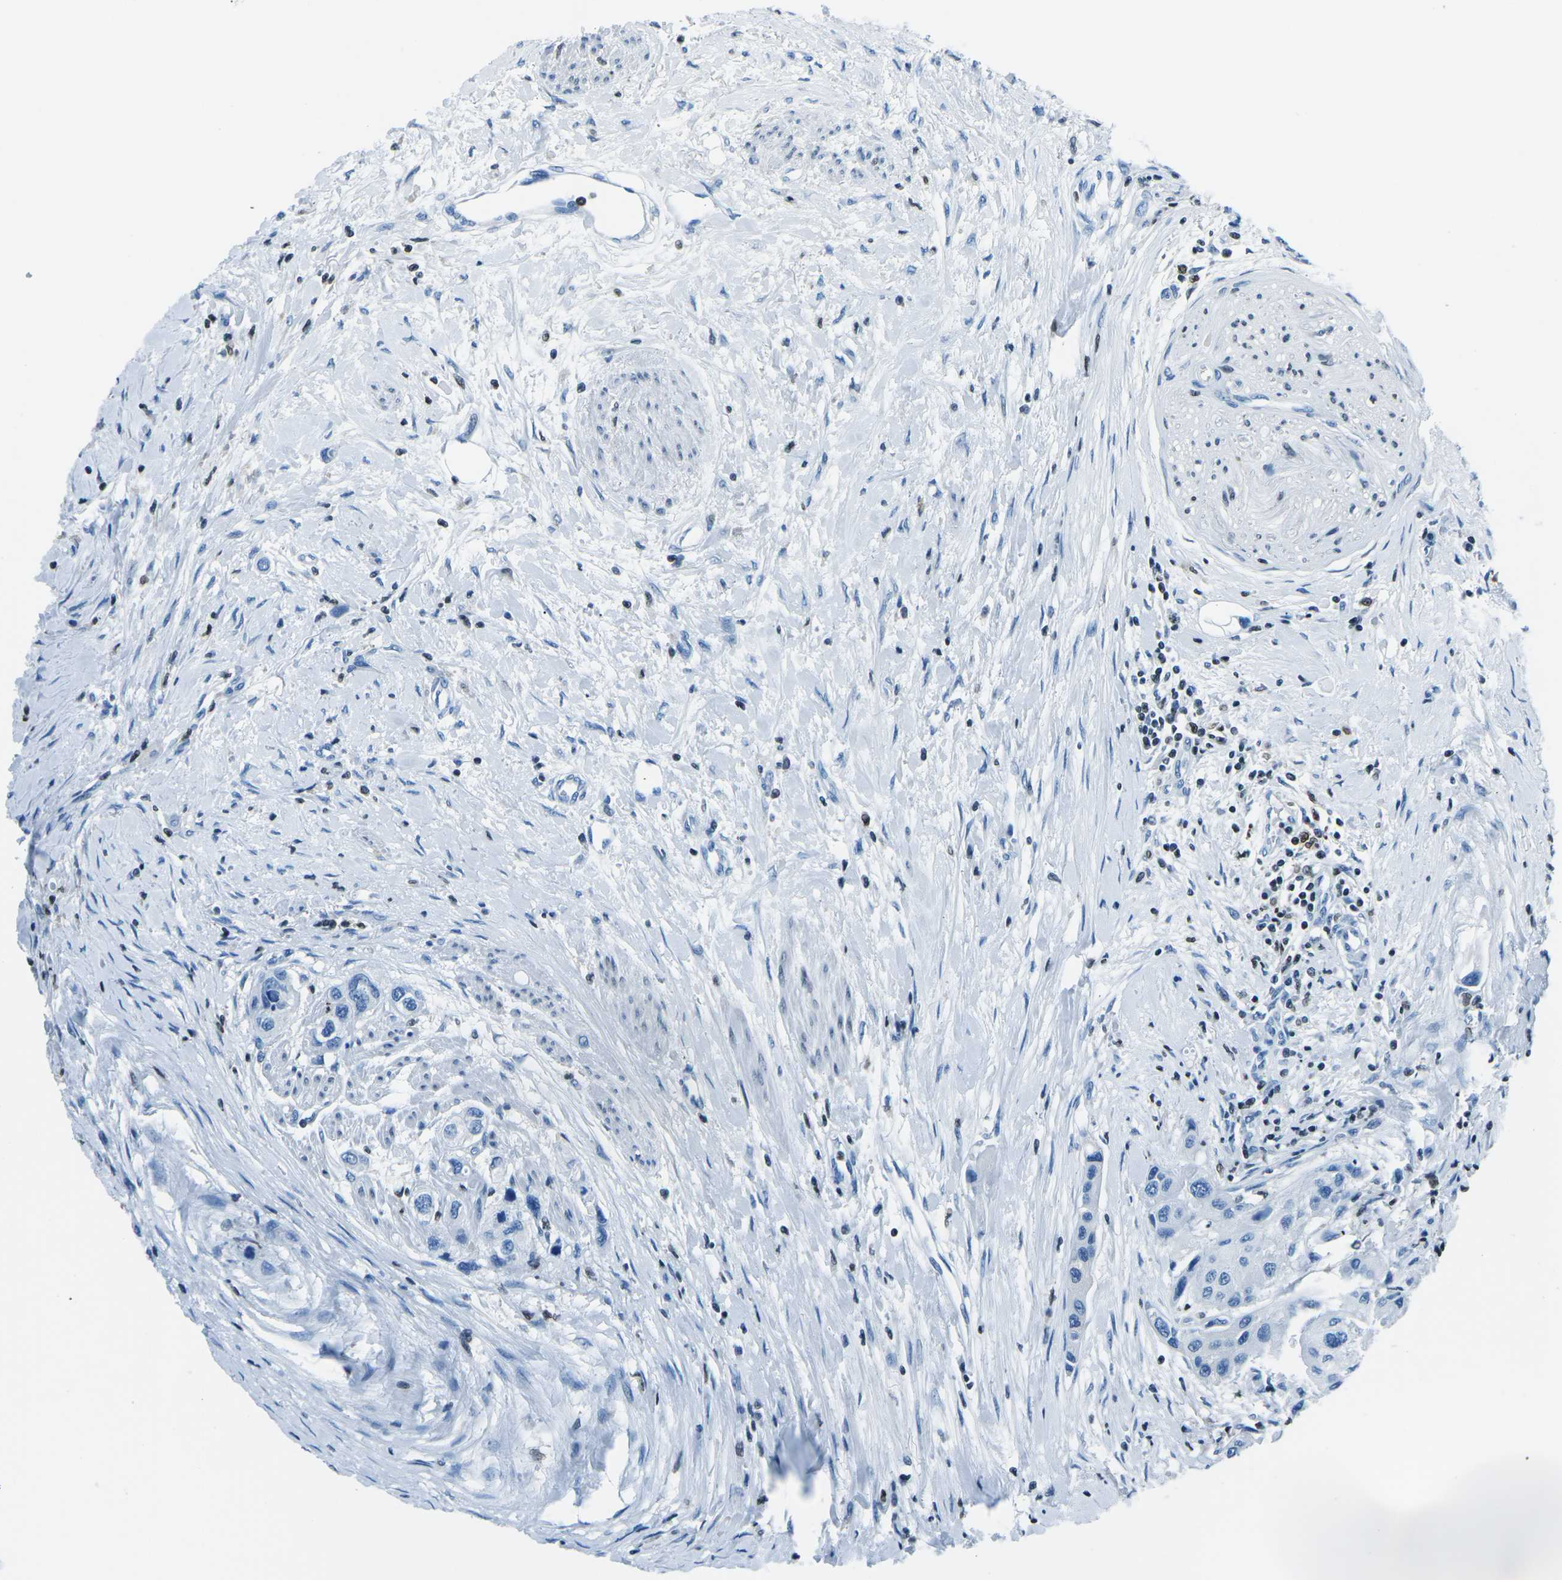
{"staining": {"intensity": "negative", "quantity": "none", "location": "none"}, "tissue": "urothelial cancer", "cell_type": "Tumor cells", "image_type": "cancer", "snomed": [{"axis": "morphology", "description": "Urothelial carcinoma, High grade"}, {"axis": "topography", "description": "Urinary bladder"}], "caption": "An immunohistochemistry (IHC) photomicrograph of urothelial cancer is shown. There is no staining in tumor cells of urothelial cancer.", "gene": "CELF2", "patient": {"sex": "female", "age": 56}}